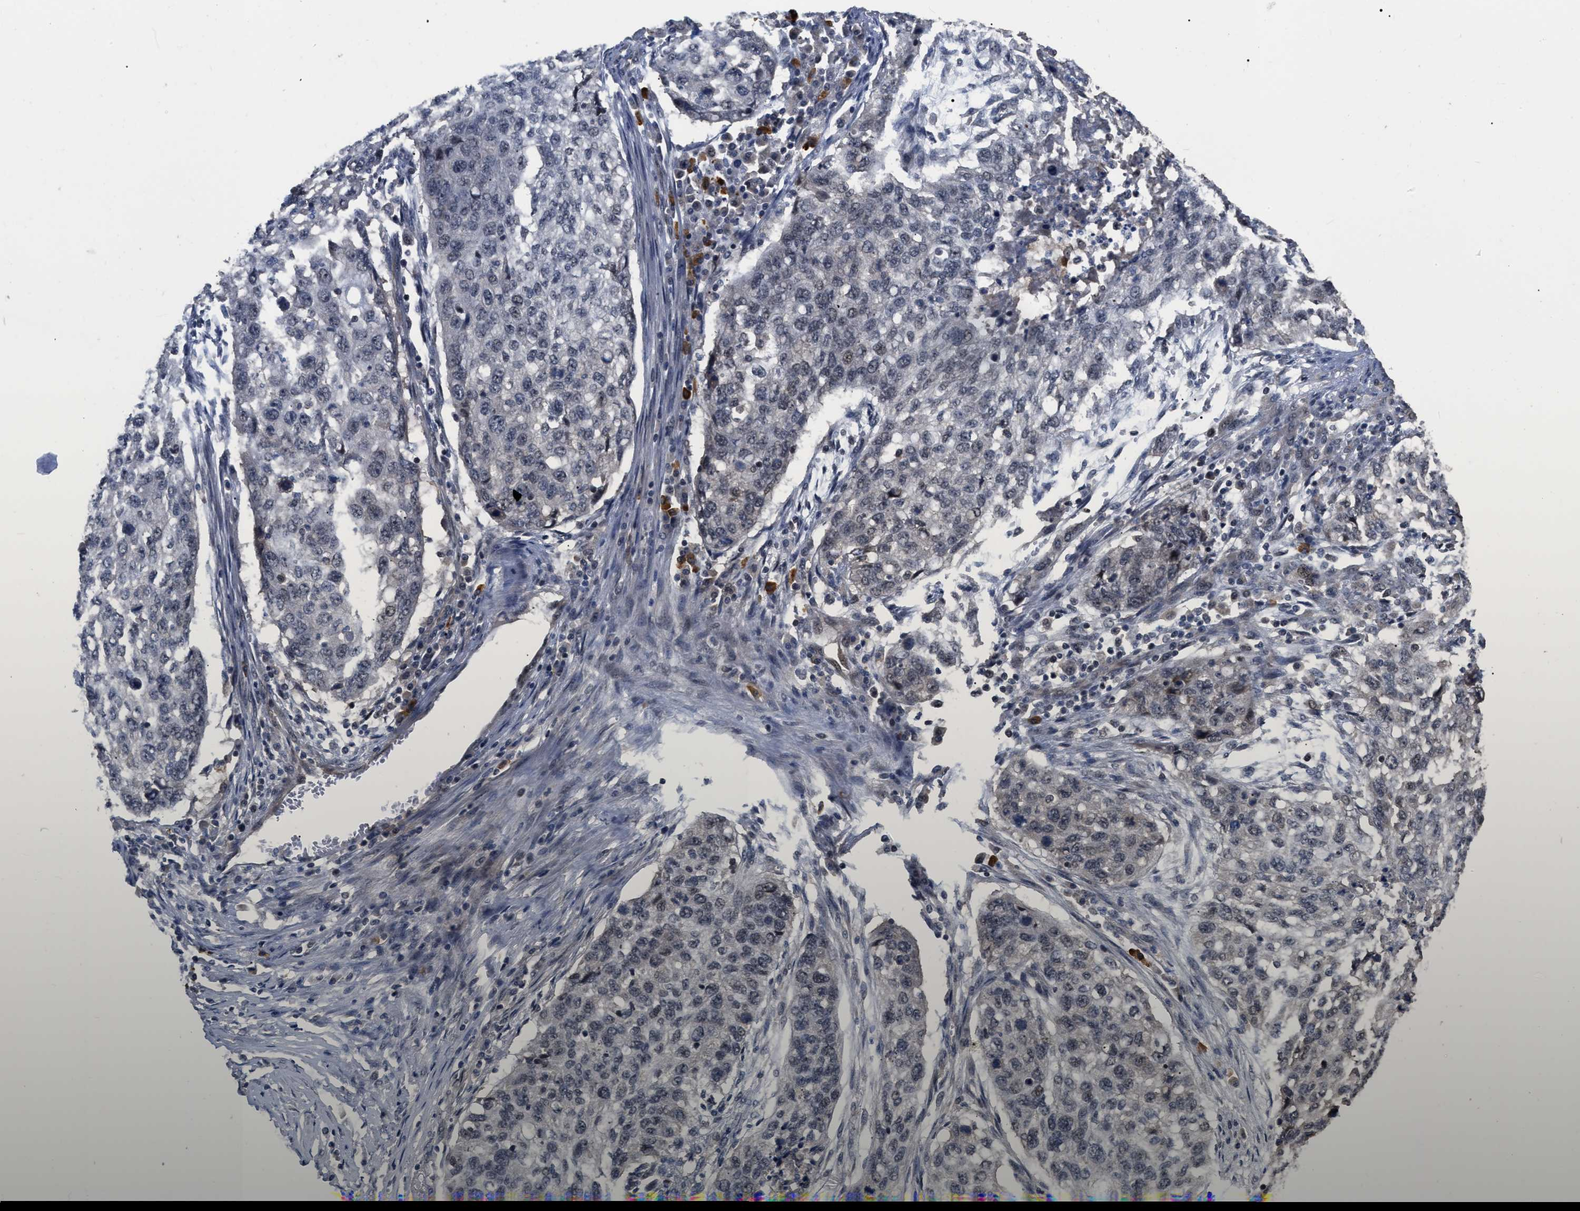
{"staining": {"intensity": "negative", "quantity": "none", "location": "none"}, "tissue": "lung cancer", "cell_type": "Tumor cells", "image_type": "cancer", "snomed": [{"axis": "morphology", "description": "Squamous cell carcinoma, NOS"}, {"axis": "topography", "description": "Lung"}], "caption": "A histopathology image of lung squamous cell carcinoma stained for a protein shows no brown staining in tumor cells.", "gene": "JAZF1", "patient": {"sex": "female", "age": 63}}